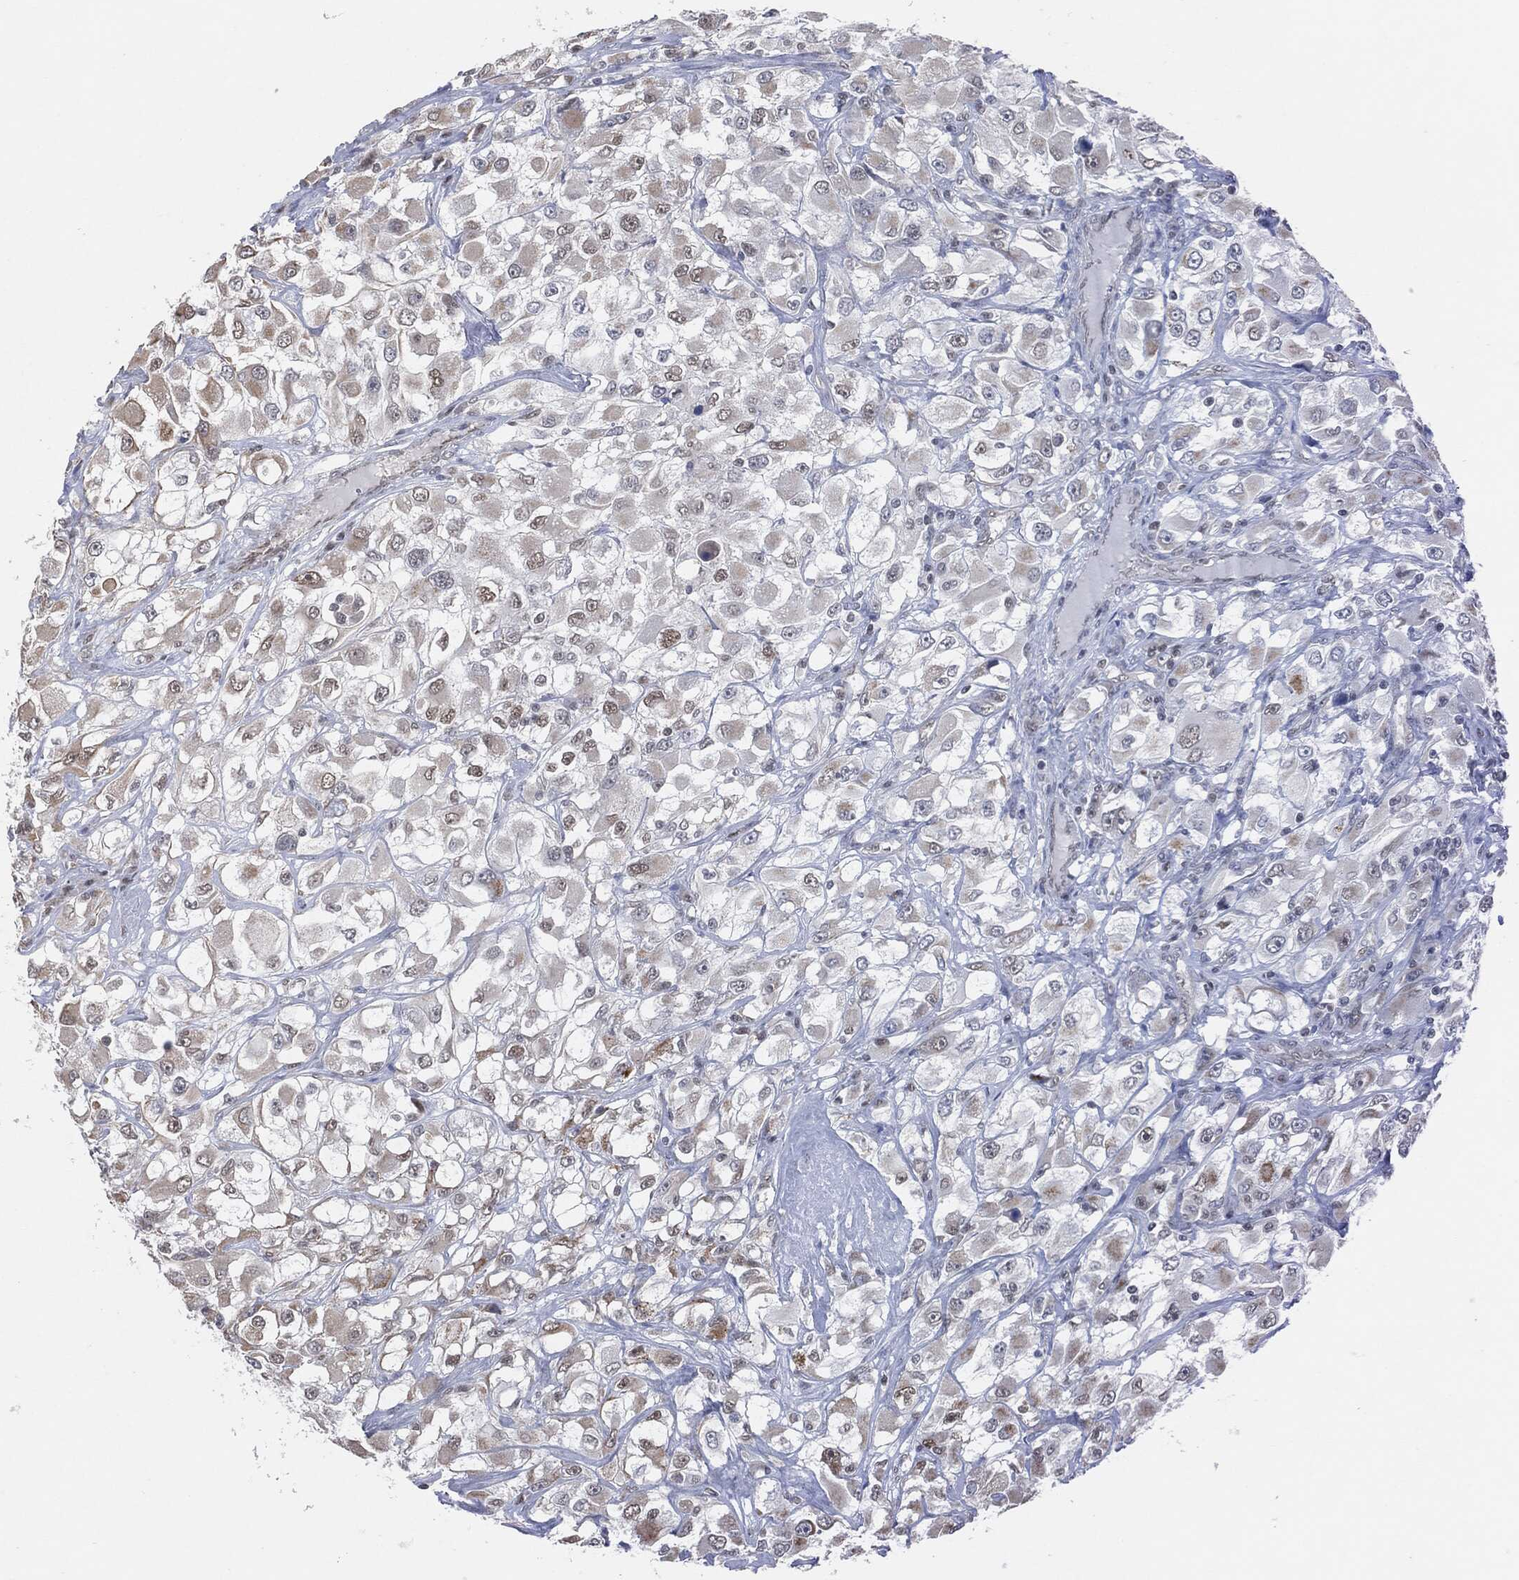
{"staining": {"intensity": "moderate", "quantity": "<25%", "location": "cytoplasmic/membranous"}, "tissue": "renal cancer", "cell_type": "Tumor cells", "image_type": "cancer", "snomed": [{"axis": "morphology", "description": "Adenocarcinoma, NOS"}, {"axis": "topography", "description": "Kidney"}], "caption": "Immunohistochemical staining of human renal adenocarcinoma demonstrates low levels of moderate cytoplasmic/membranous protein expression in about <25% of tumor cells. (IHC, brightfield microscopy, high magnification).", "gene": "TP53RK", "patient": {"sex": "female", "age": 52}}